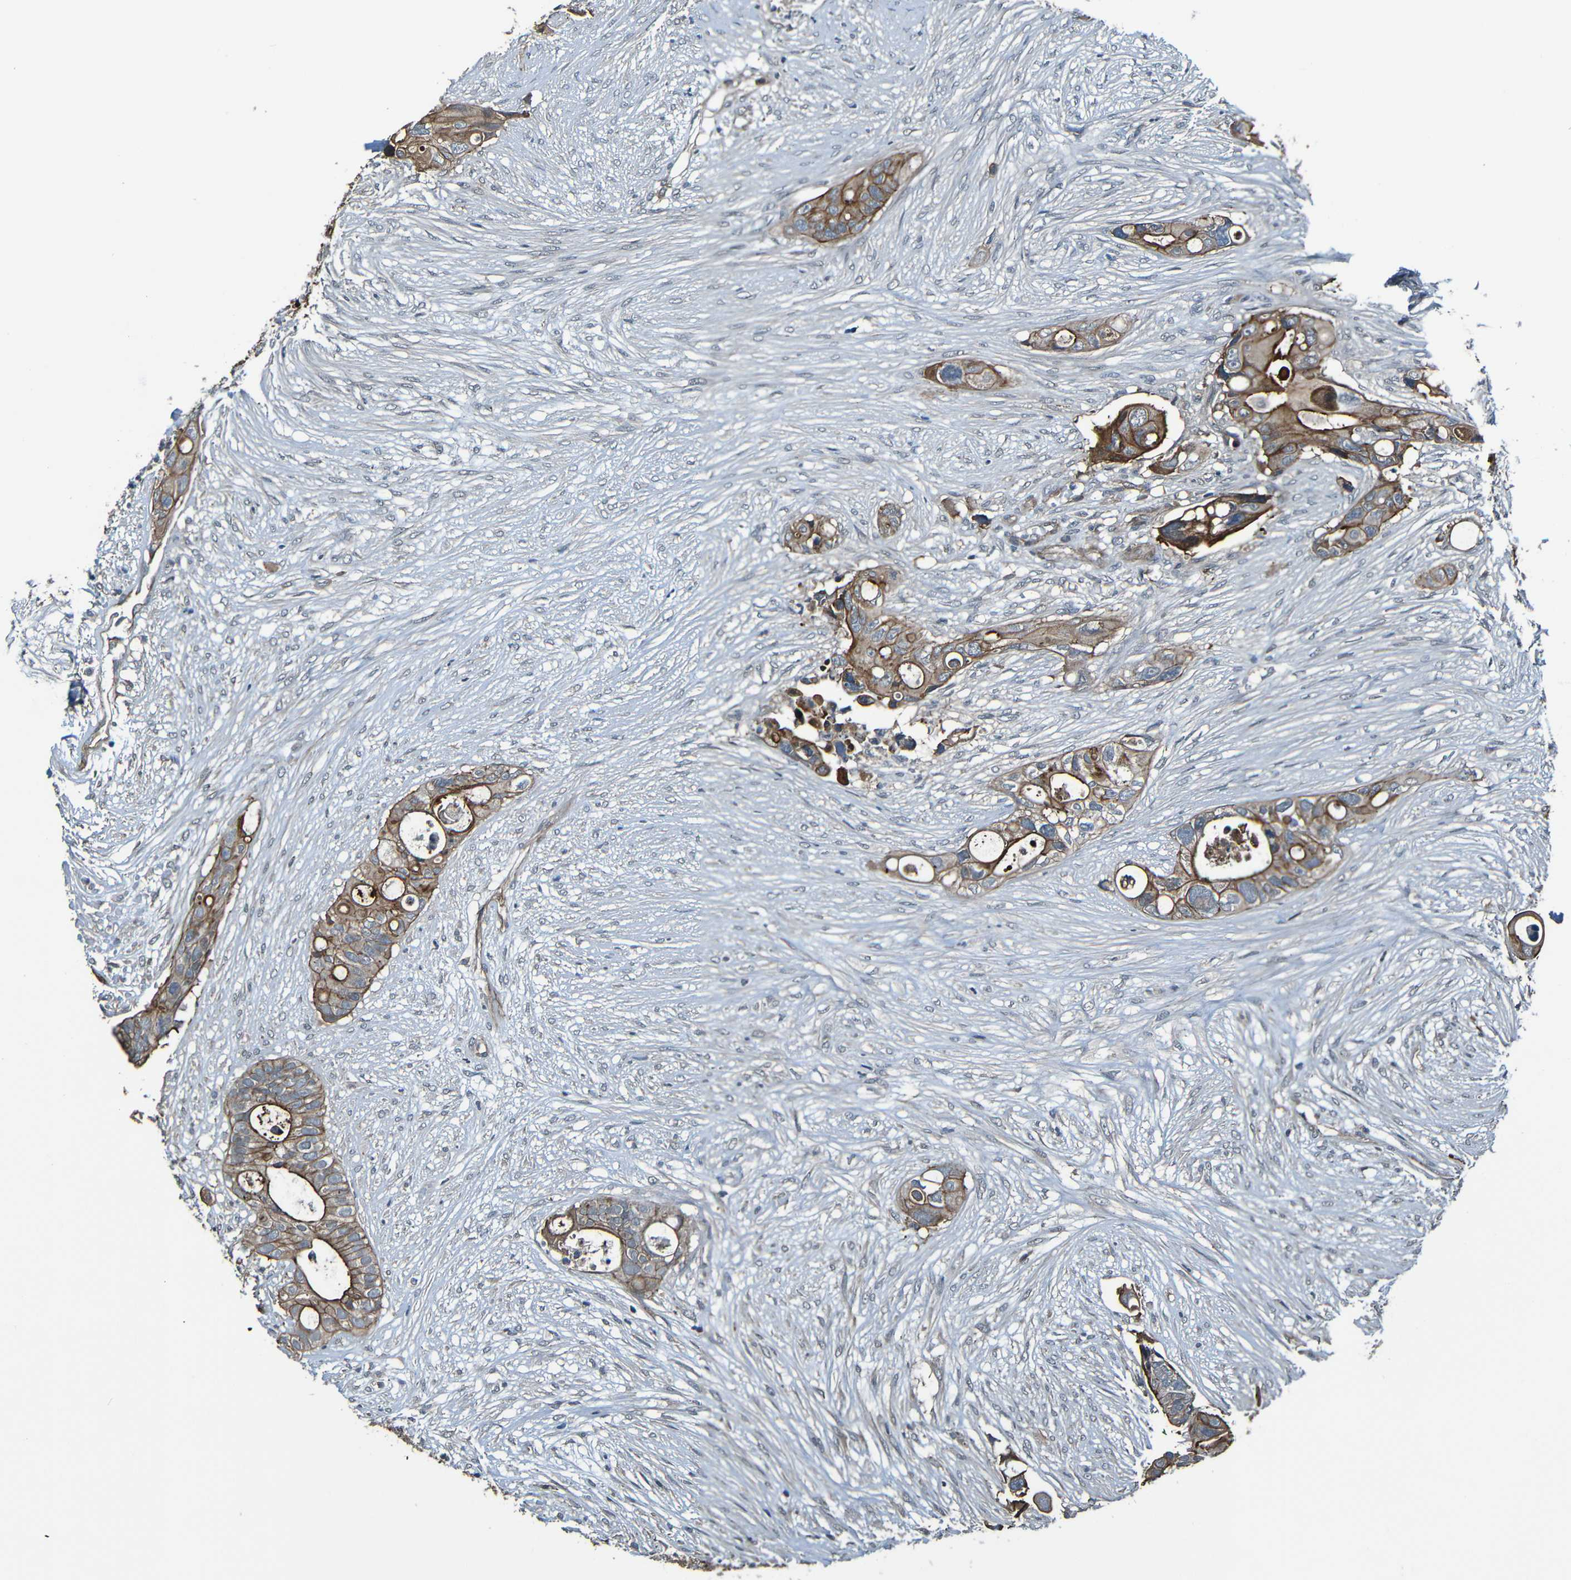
{"staining": {"intensity": "moderate", "quantity": "25%-75%", "location": "cytoplasmic/membranous"}, "tissue": "colorectal cancer", "cell_type": "Tumor cells", "image_type": "cancer", "snomed": [{"axis": "morphology", "description": "Adenocarcinoma, NOS"}, {"axis": "topography", "description": "Colon"}], "caption": "Brown immunohistochemical staining in human colorectal cancer (adenocarcinoma) shows moderate cytoplasmic/membranous expression in approximately 25%-75% of tumor cells.", "gene": "LGR5", "patient": {"sex": "female", "age": 57}}